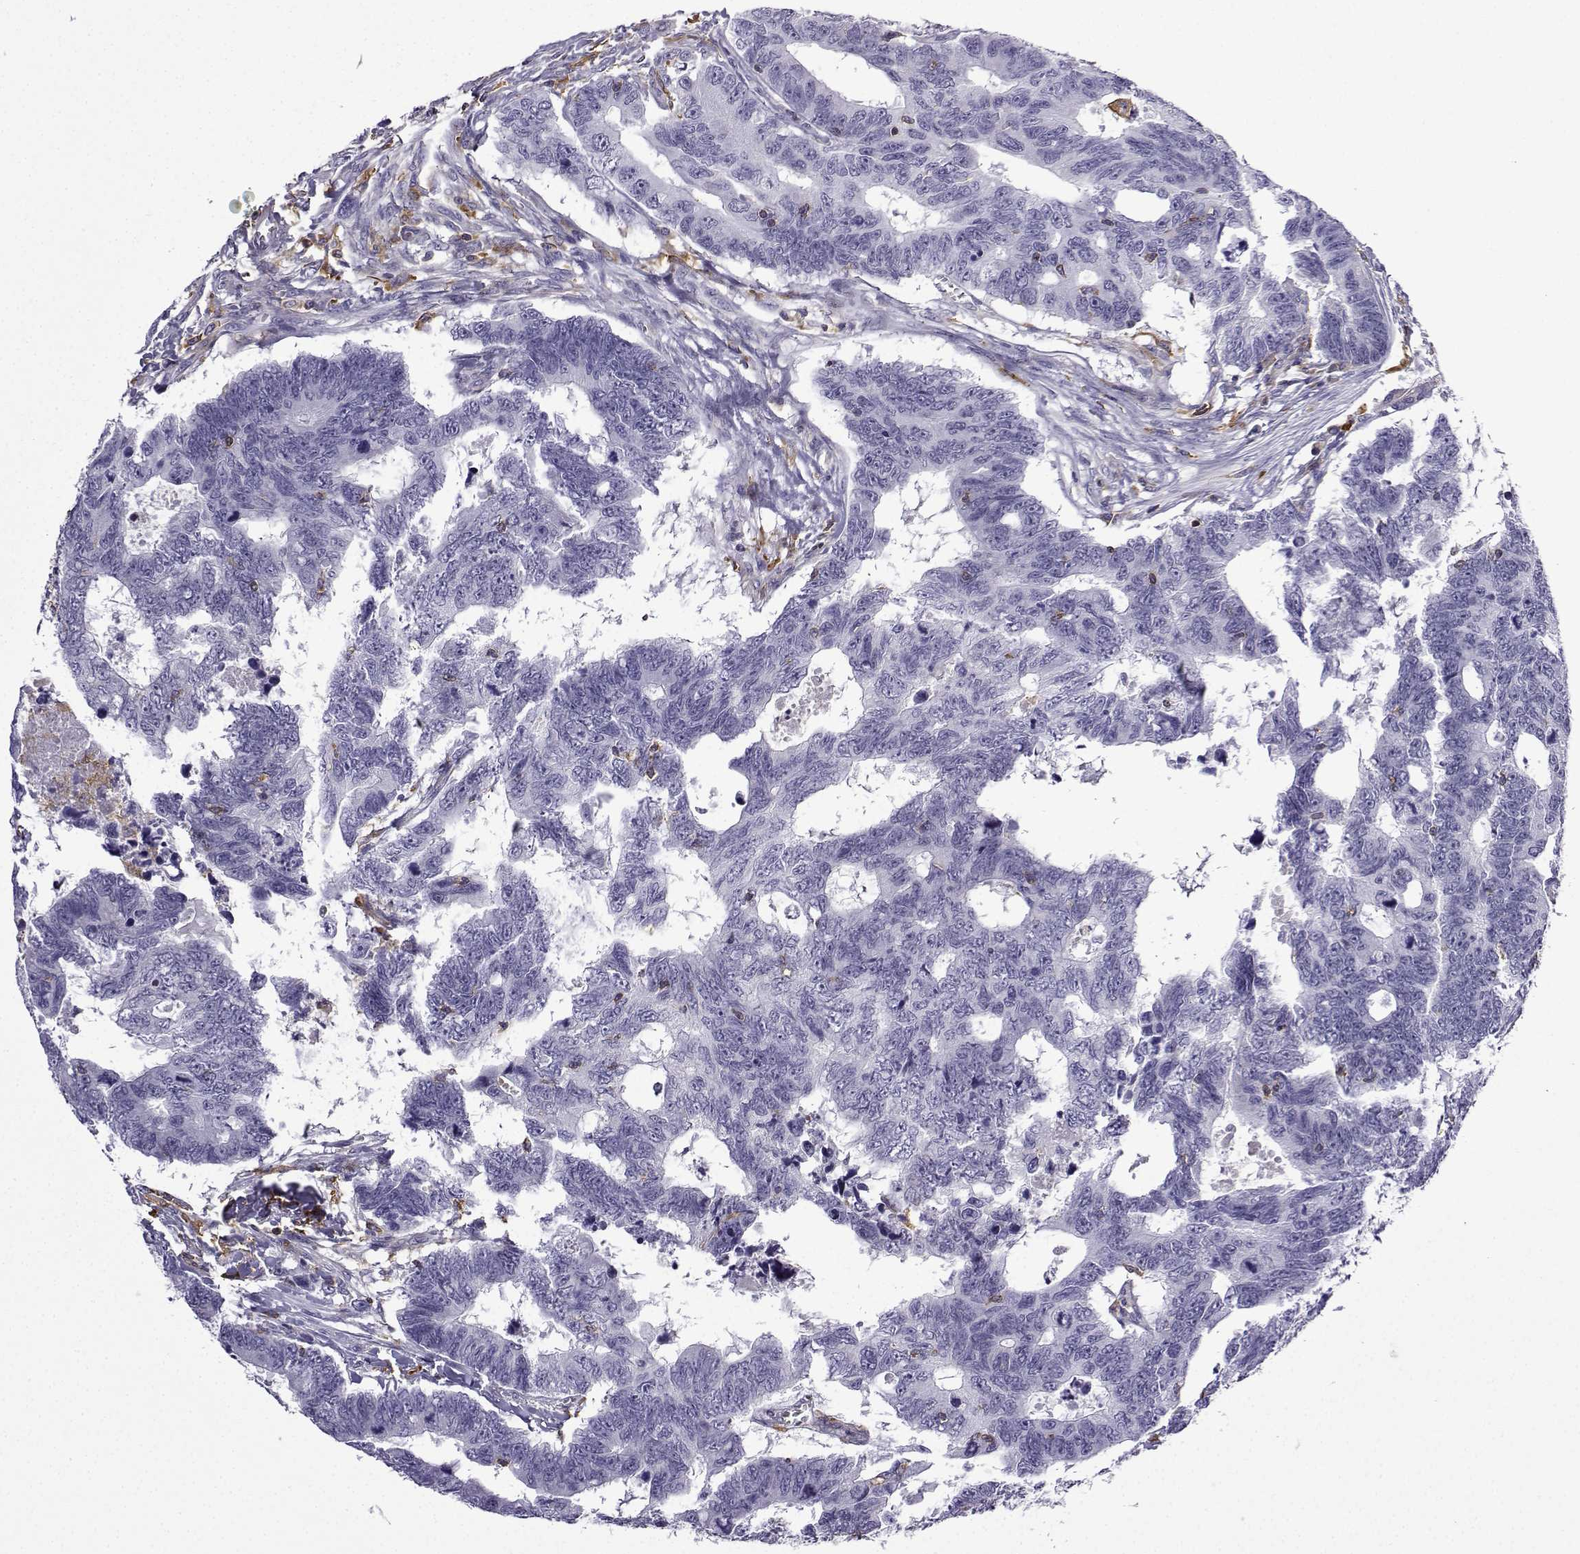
{"staining": {"intensity": "negative", "quantity": "none", "location": "none"}, "tissue": "colorectal cancer", "cell_type": "Tumor cells", "image_type": "cancer", "snomed": [{"axis": "morphology", "description": "Adenocarcinoma, NOS"}, {"axis": "topography", "description": "Colon"}], "caption": "This is an immunohistochemistry histopathology image of human colorectal adenocarcinoma. There is no staining in tumor cells.", "gene": "DOCK10", "patient": {"sex": "female", "age": 77}}